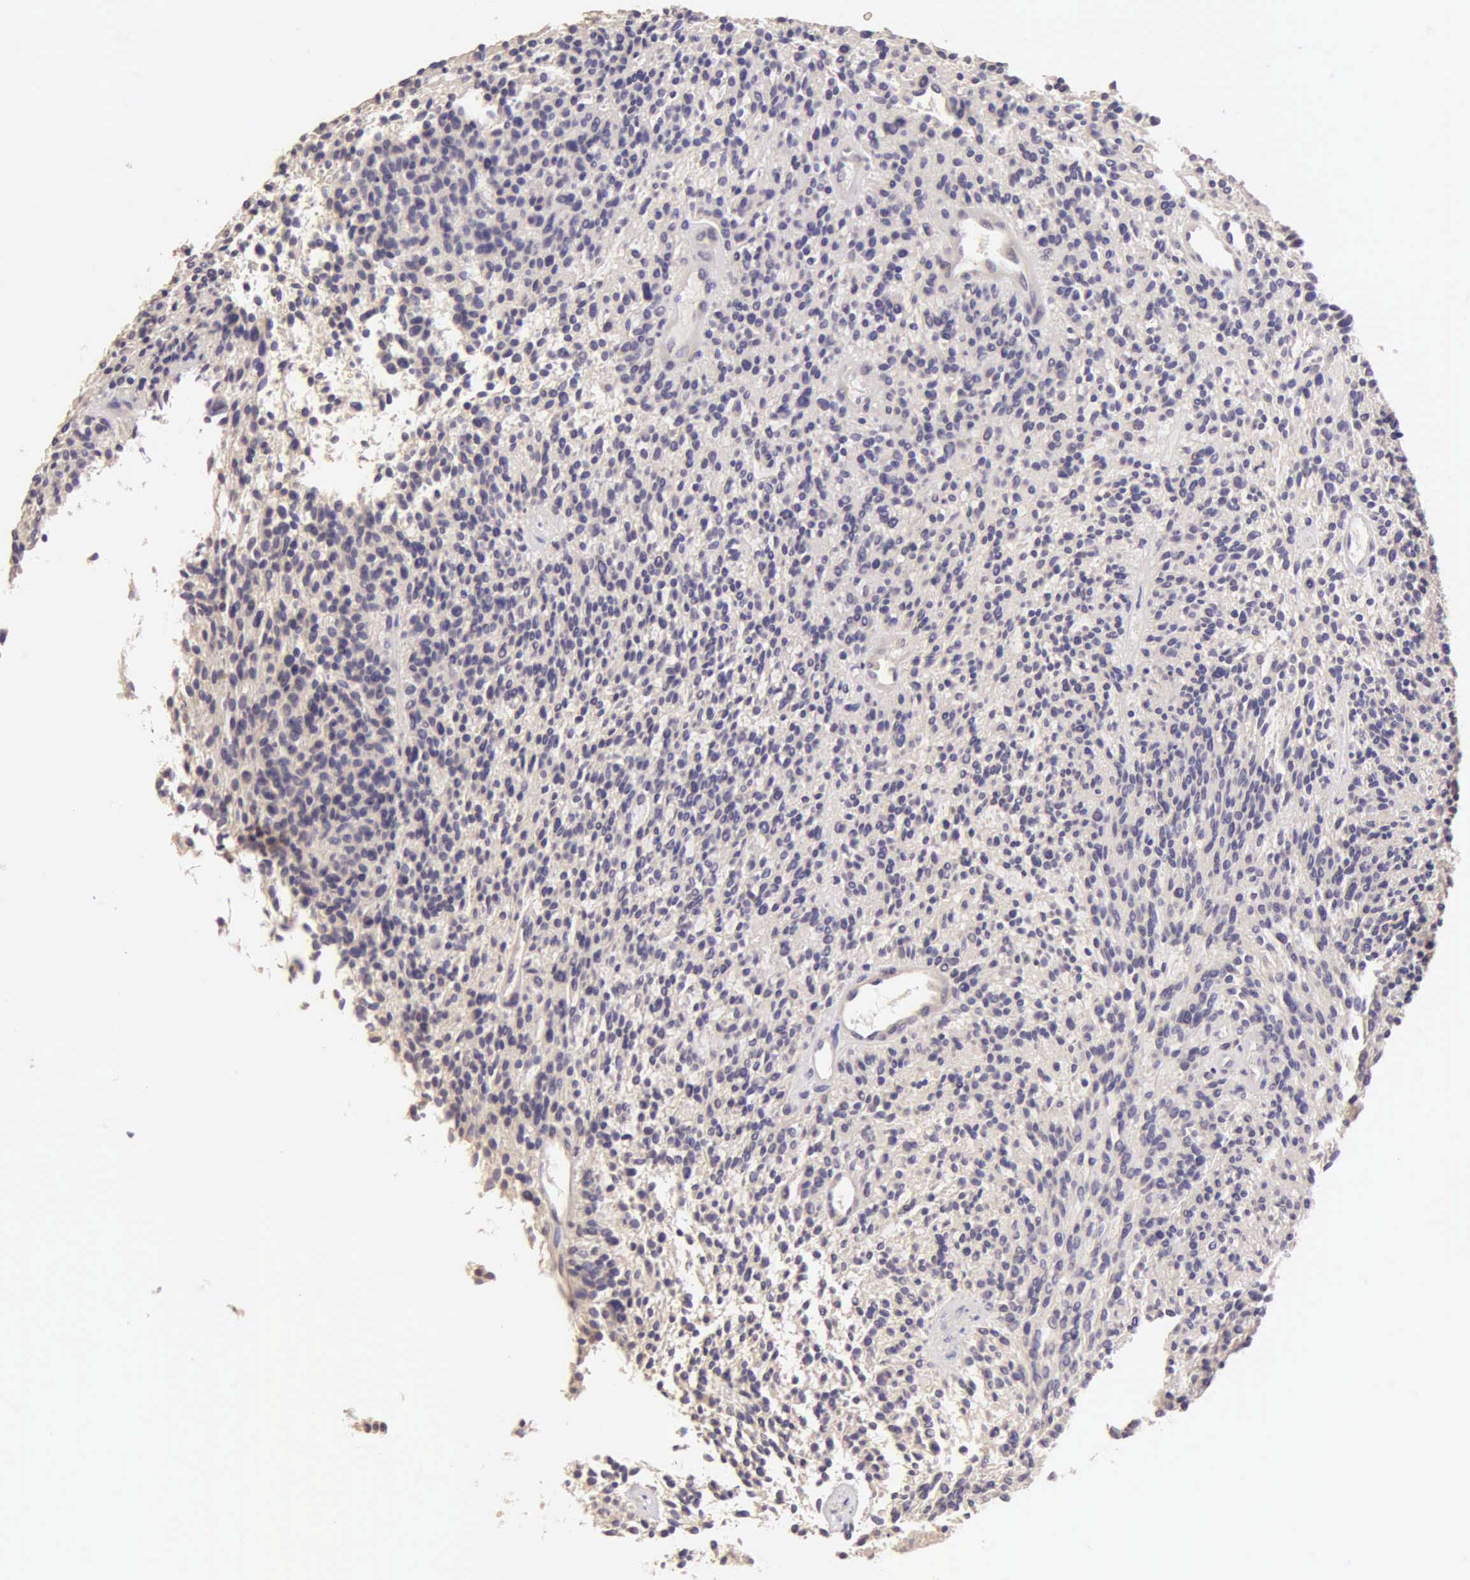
{"staining": {"intensity": "negative", "quantity": "none", "location": "none"}, "tissue": "glioma", "cell_type": "Tumor cells", "image_type": "cancer", "snomed": [{"axis": "morphology", "description": "Glioma, malignant, High grade"}, {"axis": "topography", "description": "Brain"}], "caption": "An IHC micrograph of malignant glioma (high-grade) is shown. There is no staining in tumor cells of malignant glioma (high-grade).", "gene": "ESR1", "patient": {"sex": "female", "age": 13}}